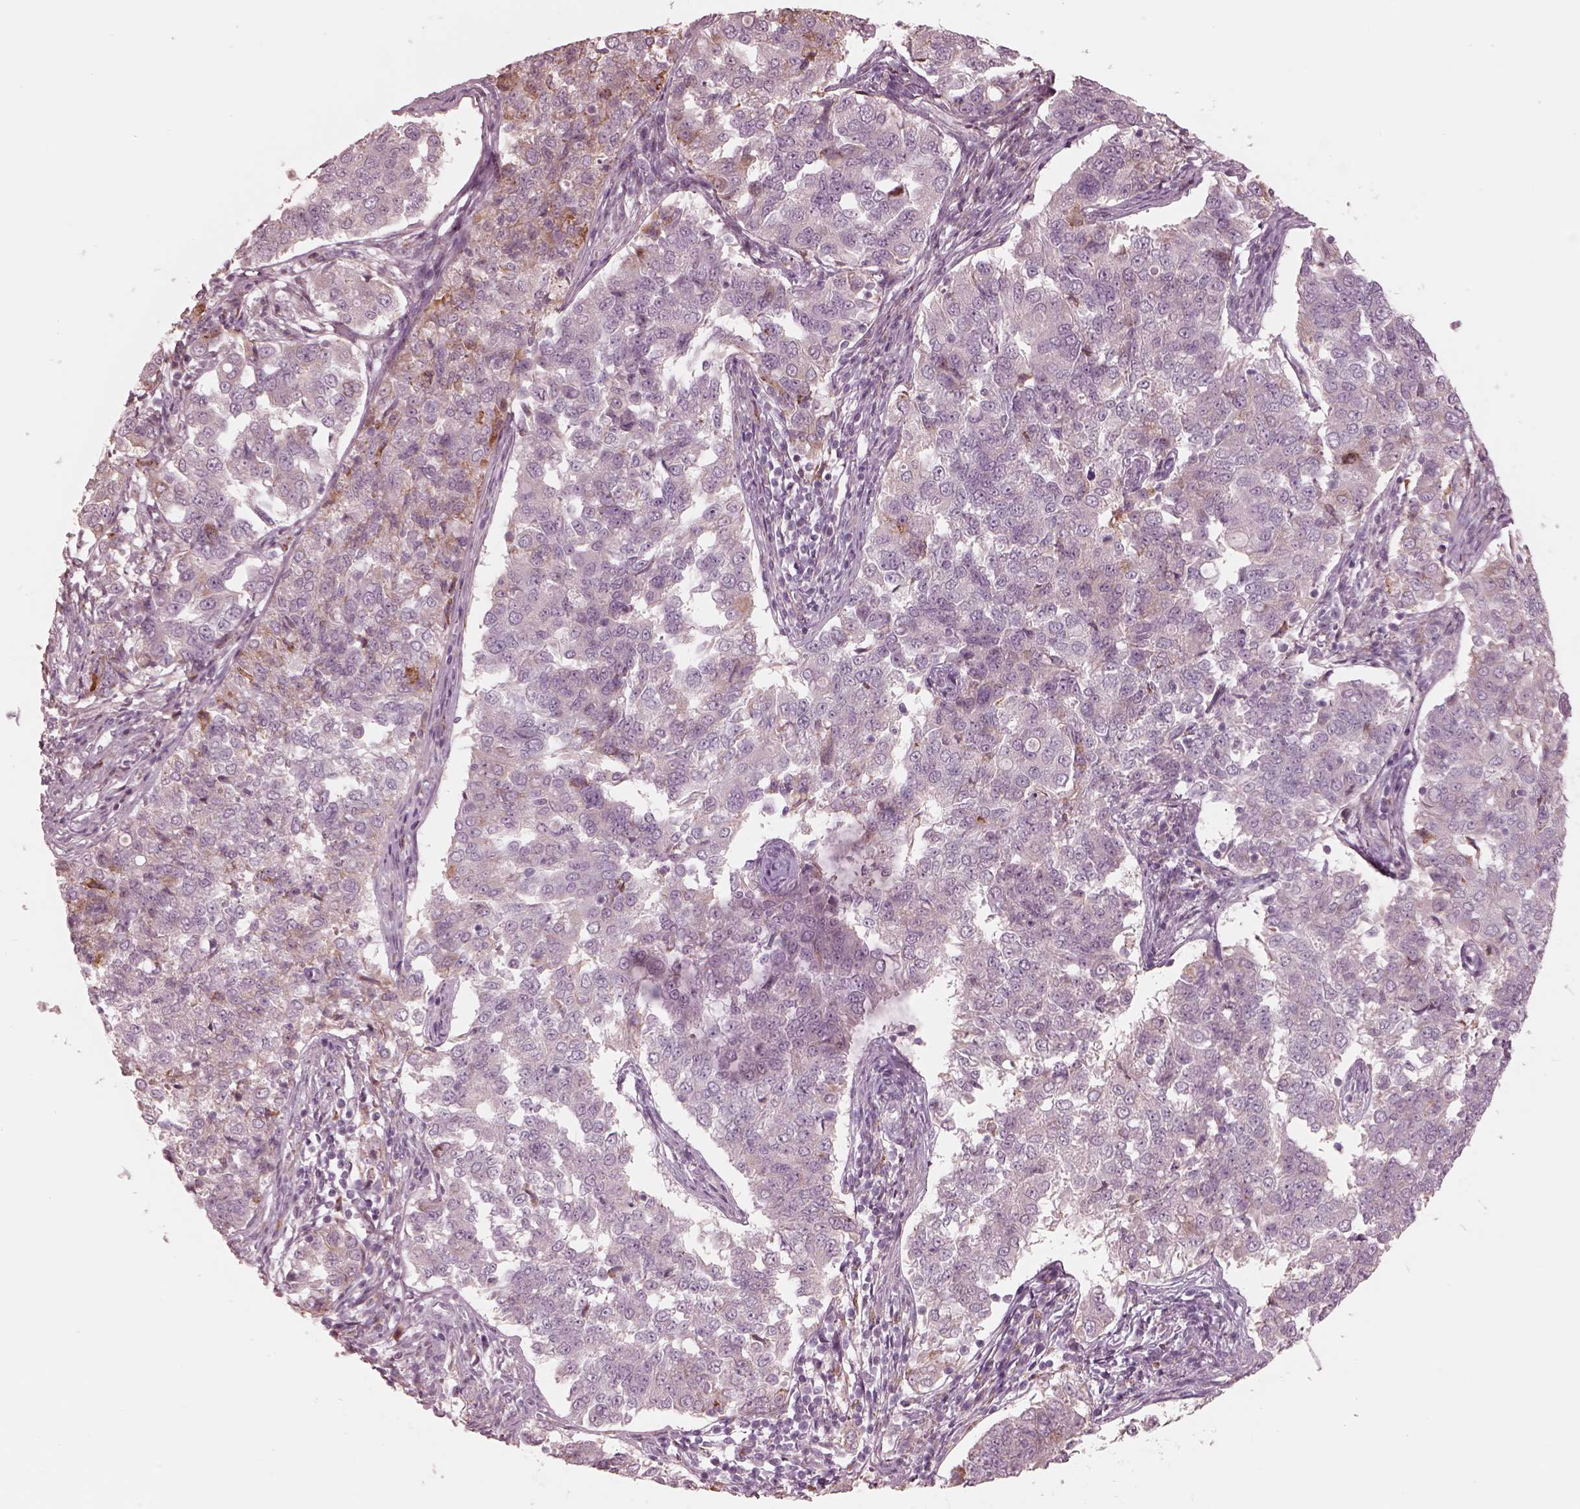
{"staining": {"intensity": "negative", "quantity": "none", "location": "none"}, "tissue": "endometrial cancer", "cell_type": "Tumor cells", "image_type": "cancer", "snomed": [{"axis": "morphology", "description": "Adenocarcinoma, NOS"}, {"axis": "topography", "description": "Endometrium"}], "caption": "DAB (3,3'-diaminobenzidine) immunohistochemical staining of human adenocarcinoma (endometrial) shows no significant expression in tumor cells.", "gene": "CADM2", "patient": {"sex": "female", "age": 43}}